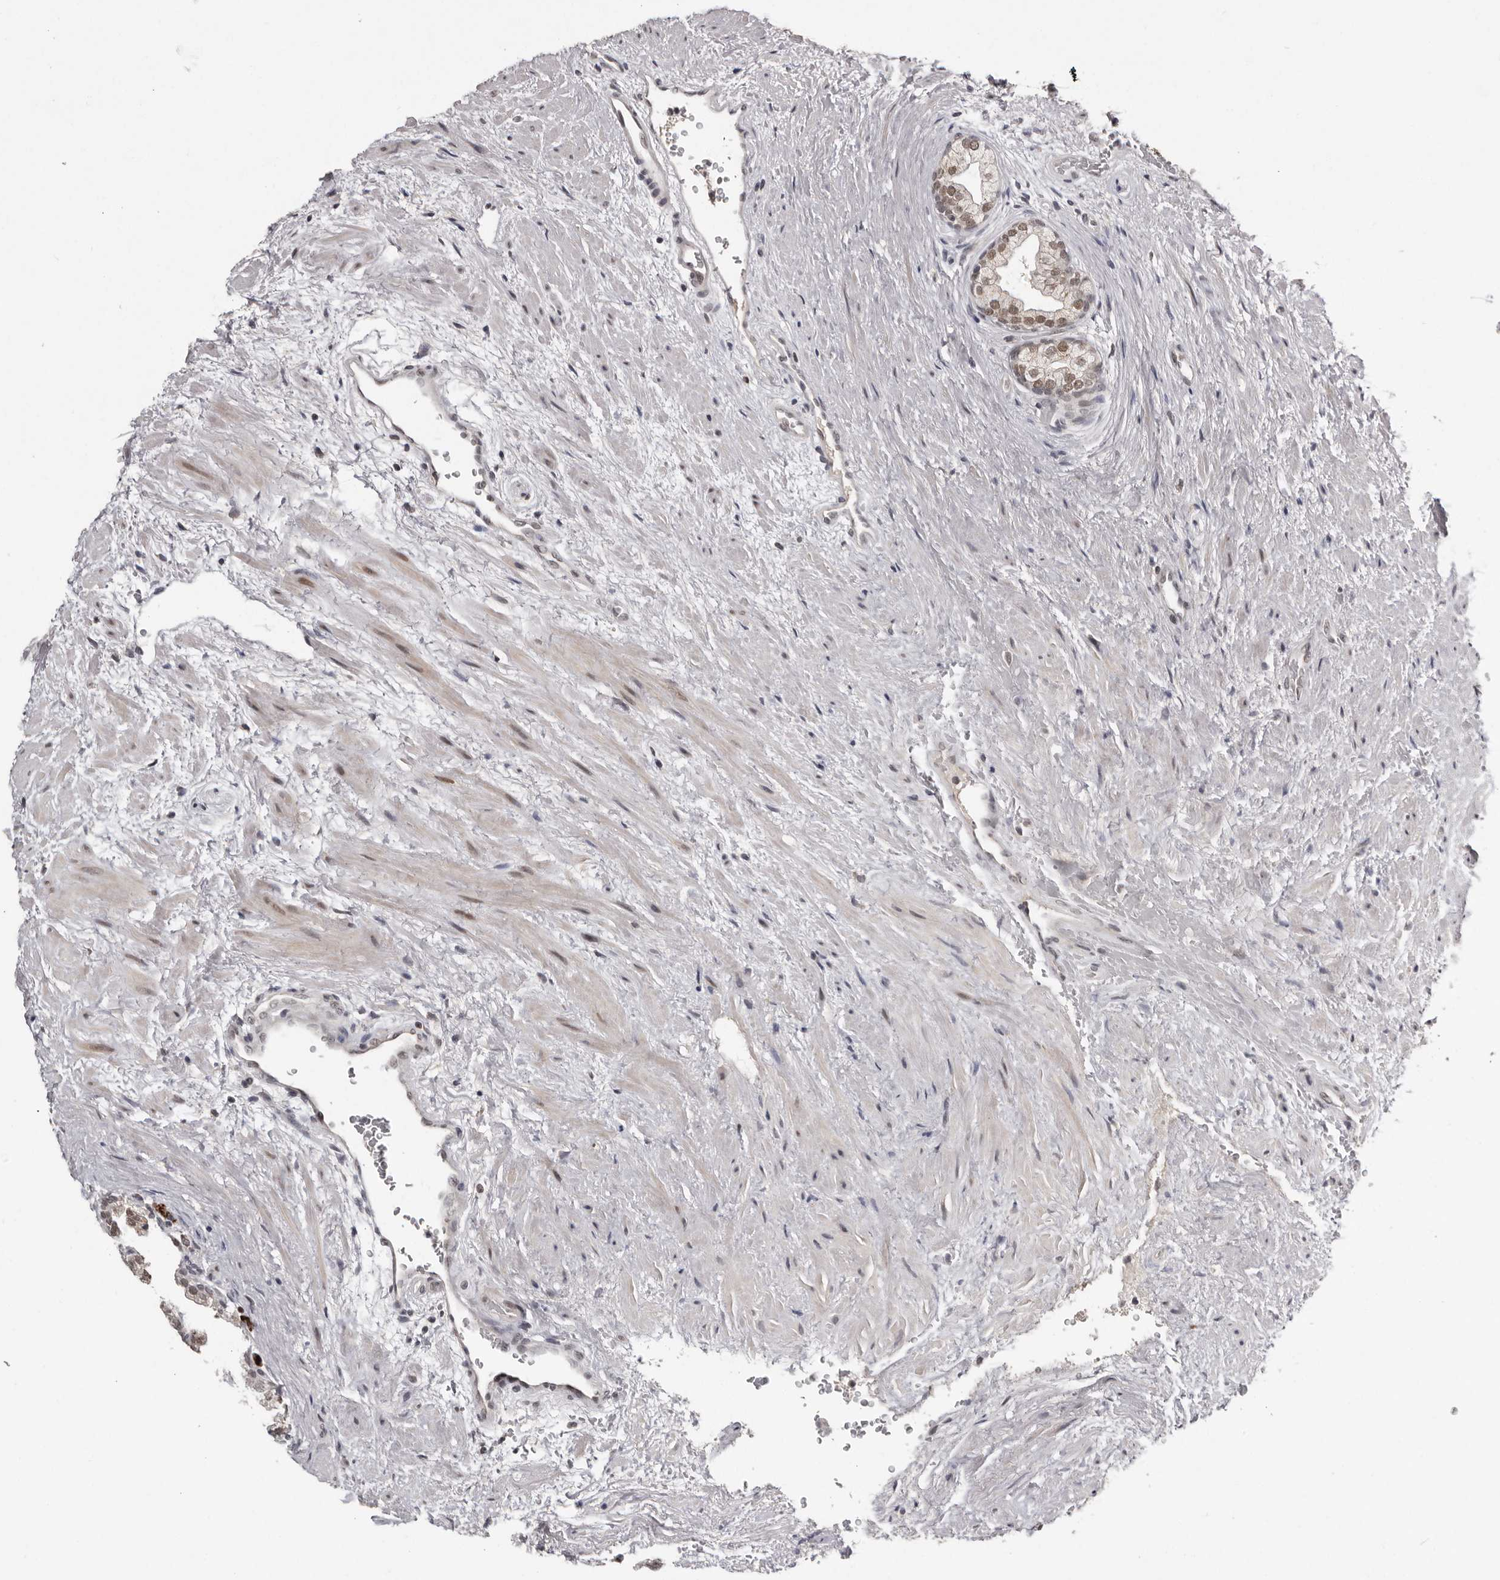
{"staining": {"intensity": "weak", "quantity": ">75%", "location": "nuclear"}, "tissue": "prostate", "cell_type": "Glandular cells", "image_type": "normal", "snomed": [{"axis": "morphology", "description": "Normal tissue, NOS"}, {"axis": "topography", "description": "Prostate"}], "caption": "An image of prostate stained for a protein exhibits weak nuclear brown staining in glandular cells.", "gene": "SRCAP", "patient": {"sex": "male", "age": 48}}